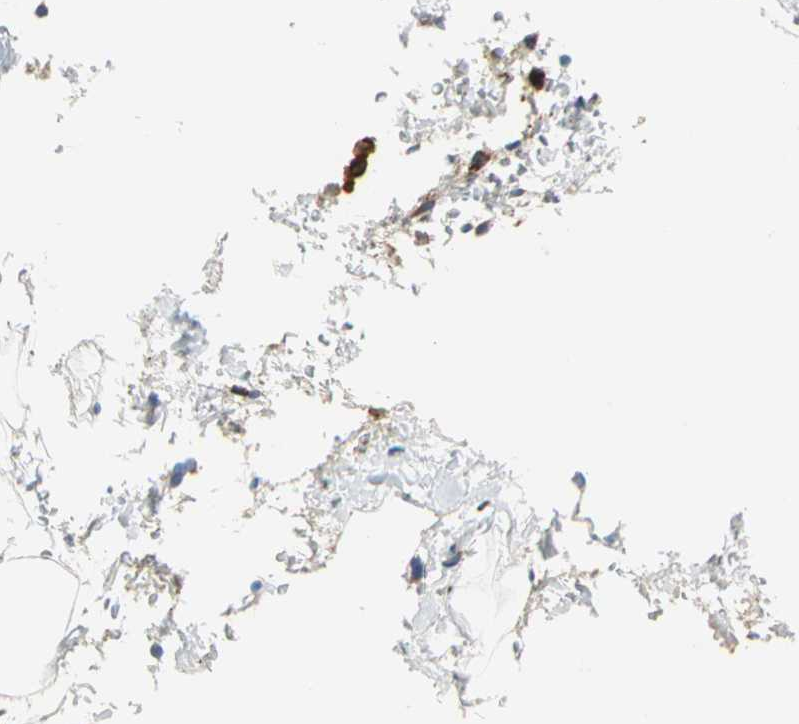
{"staining": {"intensity": "weak", "quantity": ">75%", "location": "cytoplasmic/membranous"}, "tissue": "adrenal gland", "cell_type": "Glandular cells", "image_type": "normal", "snomed": [{"axis": "morphology", "description": "Normal tissue, NOS"}, {"axis": "topography", "description": "Adrenal gland"}], "caption": "About >75% of glandular cells in normal adrenal gland show weak cytoplasmic/membranous protein expression as visualized by brown immunohistochemical staining.", "gene": "SDF2L1", "patient": {"sex": "female", "age": 44}}